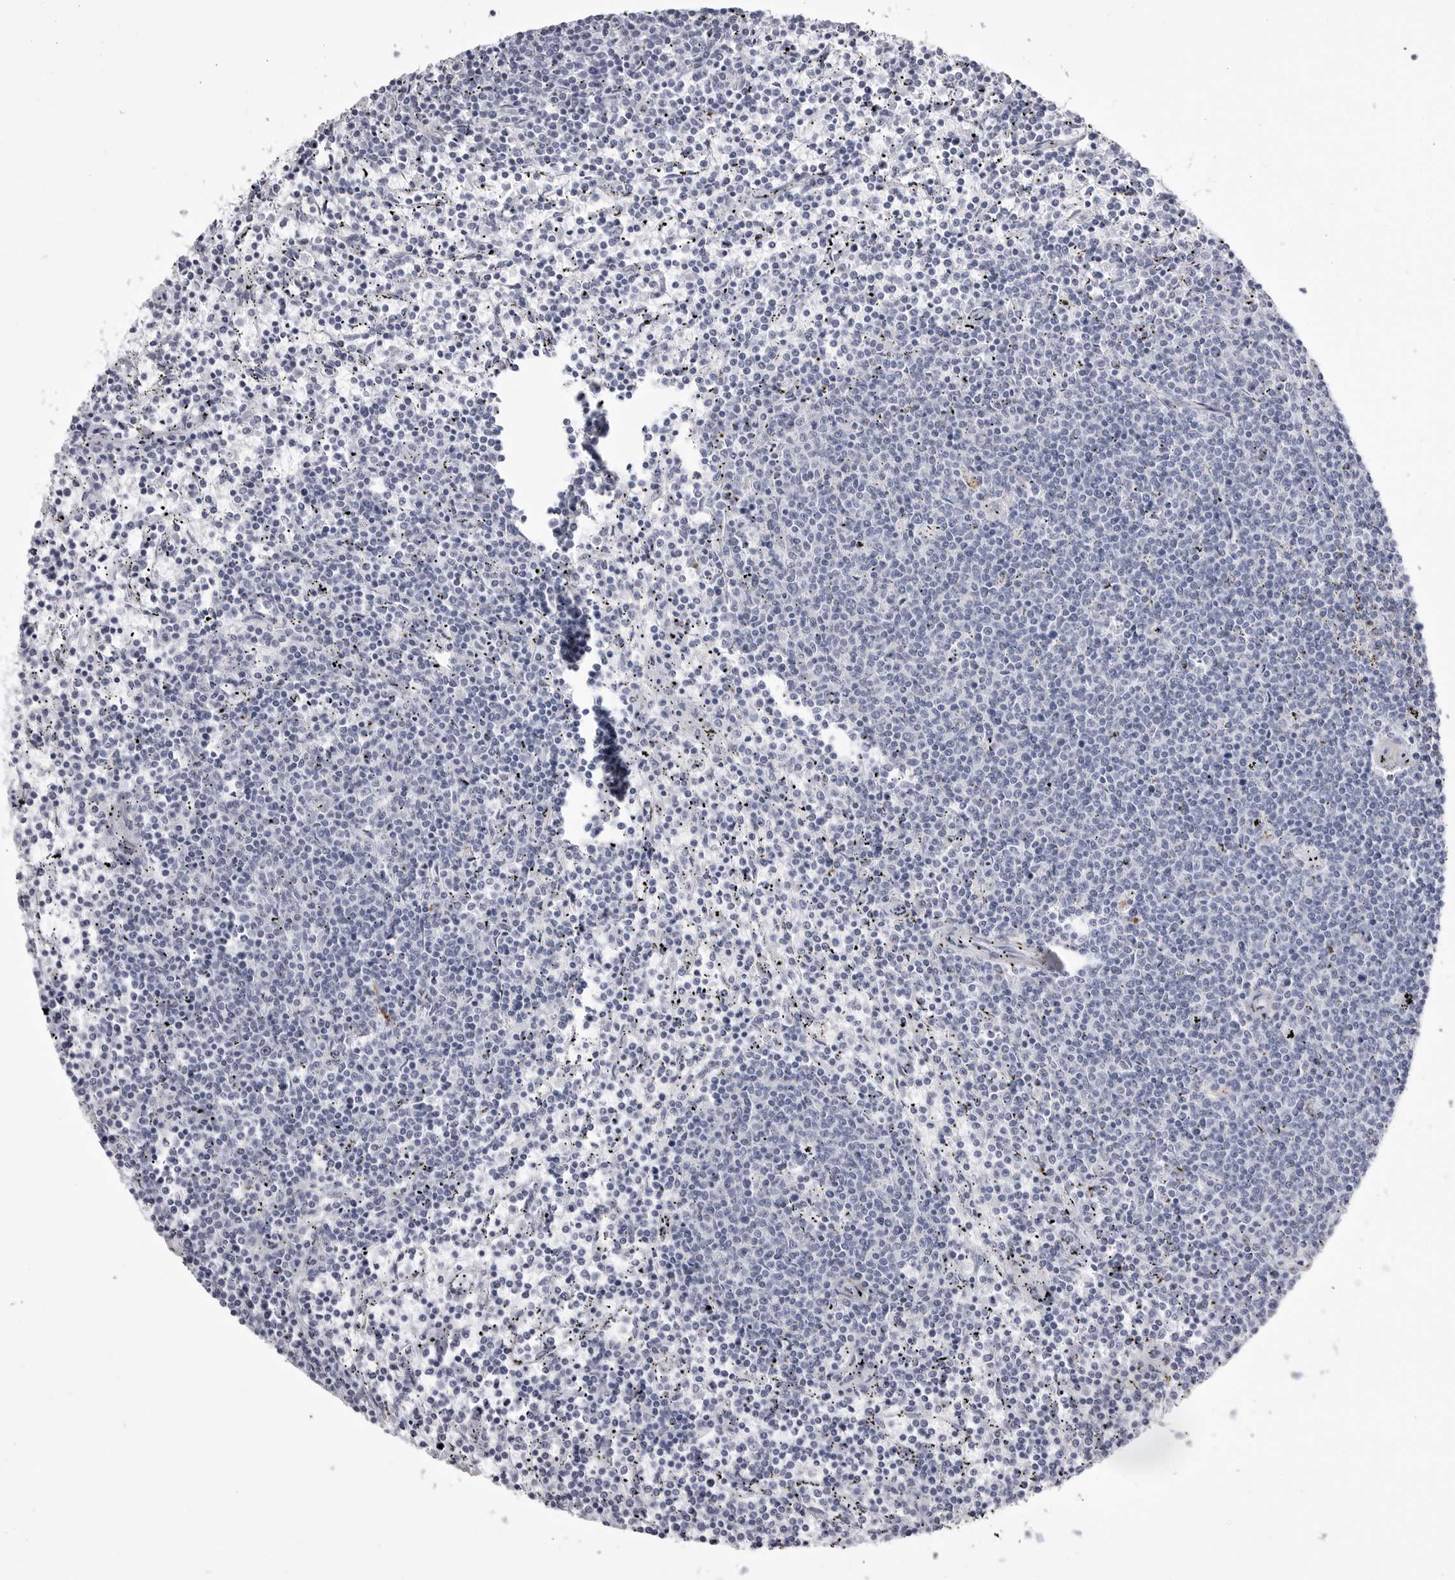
{"staining": {"intensity": "negative", "quantity": "none", "location": "none"}, "tissue": "lymphoma", "cell_type": "Tumor cells", "image_type": "cancer", "snomed": [{"axis": "morphology", "description": "Malignant lymphoma, non-Hodgkin's type, Low grade"}, {"axis": "topography", "description": "Spleen"}], "caption": "A high-resolution micrograph shows immunohistochemistry (IHC) staining of lymphoma, which reveals no significant positivity in tumor cells.", "gene": "COL26A1", "patient": {"sex": "female", "age": 50}}